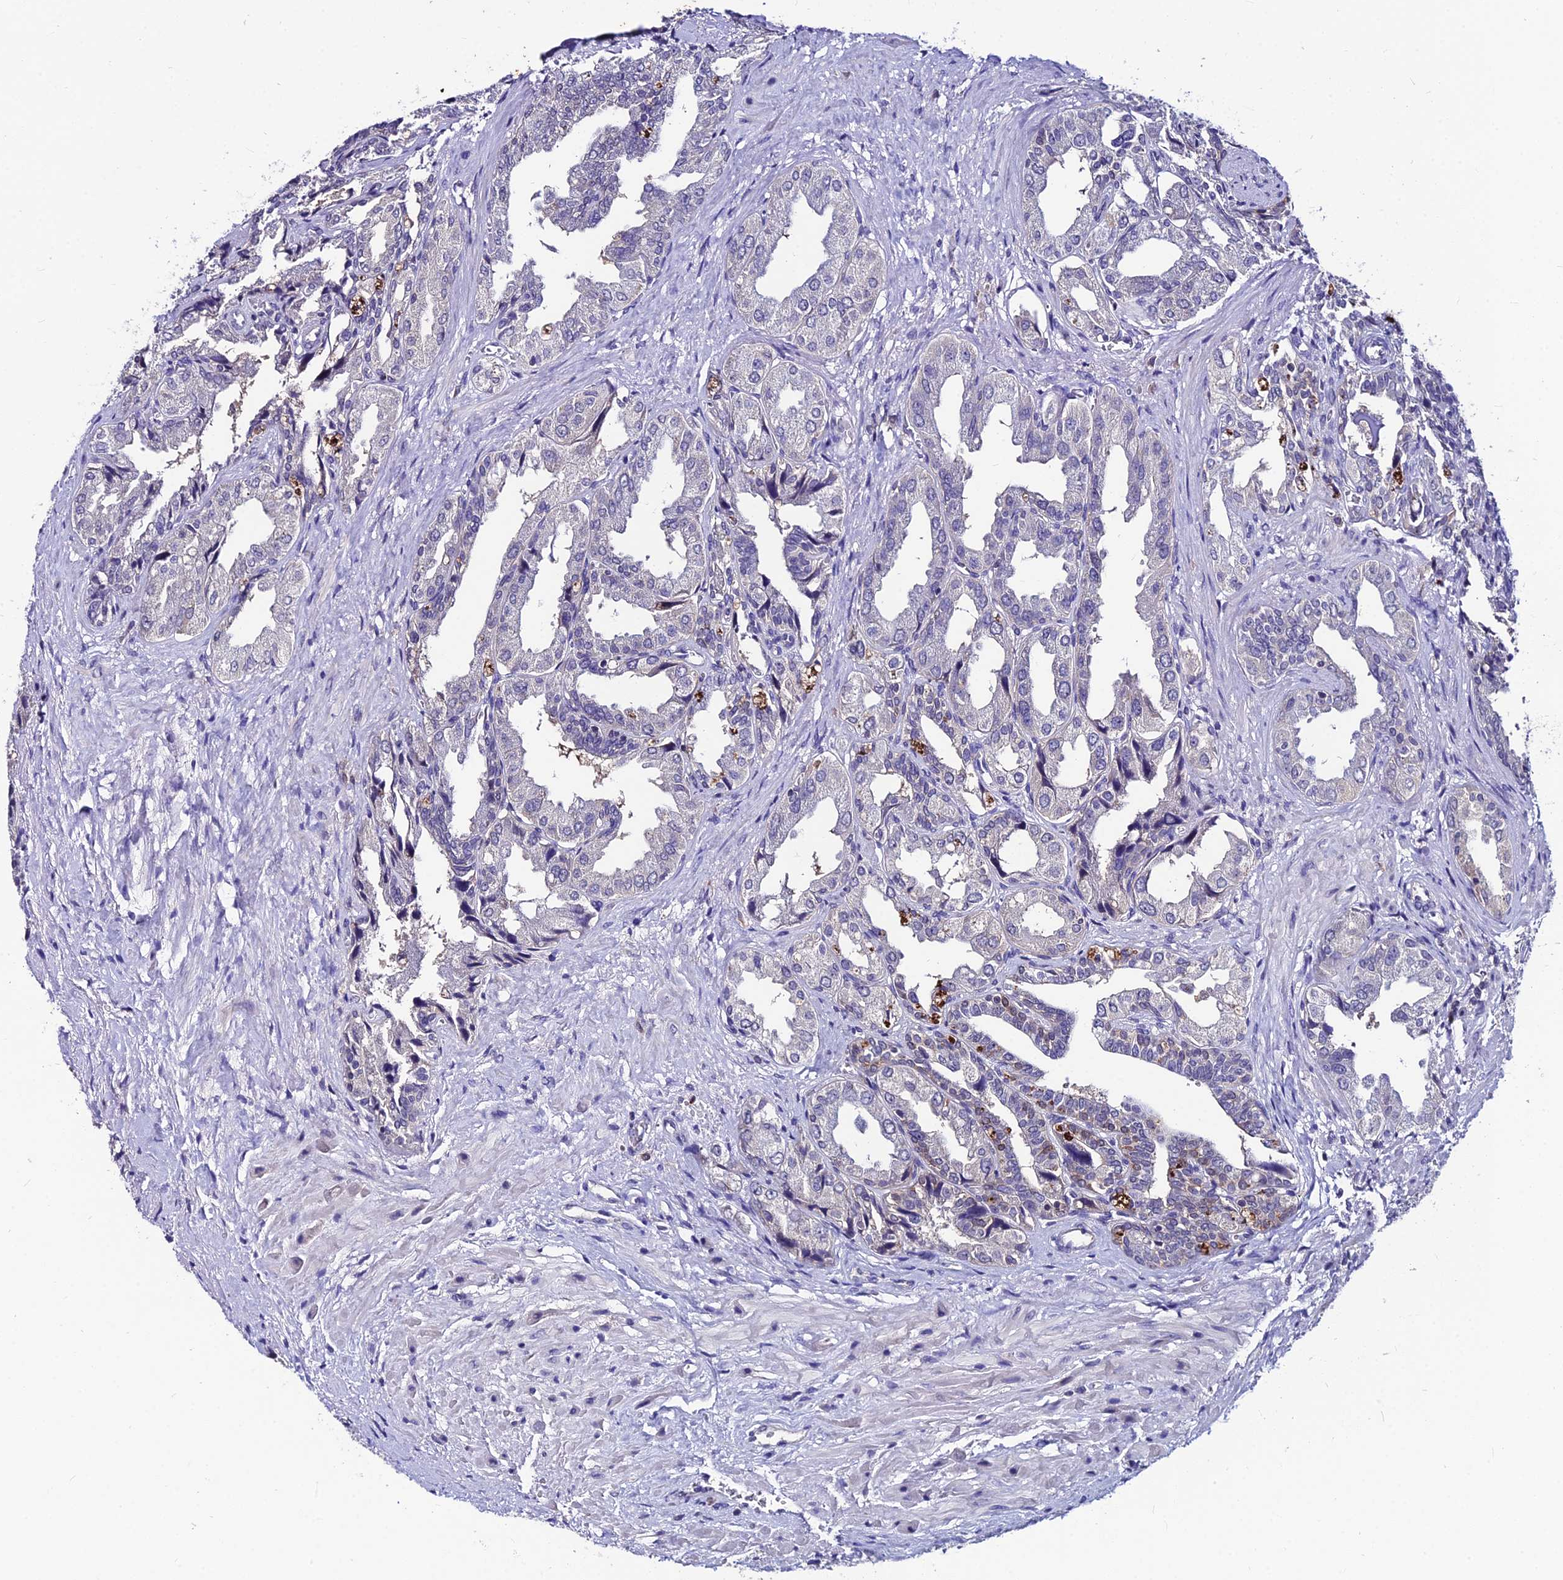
{"staining": {"intensity": "weak", "quantity": "<25%", "location": "cytoplasmic/membranous"}, "tissue": "seminal vesicle", "cell_type": "Glandular cells", "image_type": "normal", "snomed": [{"axis": "morphology", "description": "Normal tissue, NOS"}, {"axis": "topography", "description": "Seminal veicle"}], "caption": "The image shows no significant positivity in glandular cells of seminal vesicle. The staining was performed using DAB to visualize the protein expression in brown, while the nuclei were stained in blue with hematoxylin (Magnification: 20x).", "gene": "LGALS7", "patient": {"sex": "male", "age": 63}}